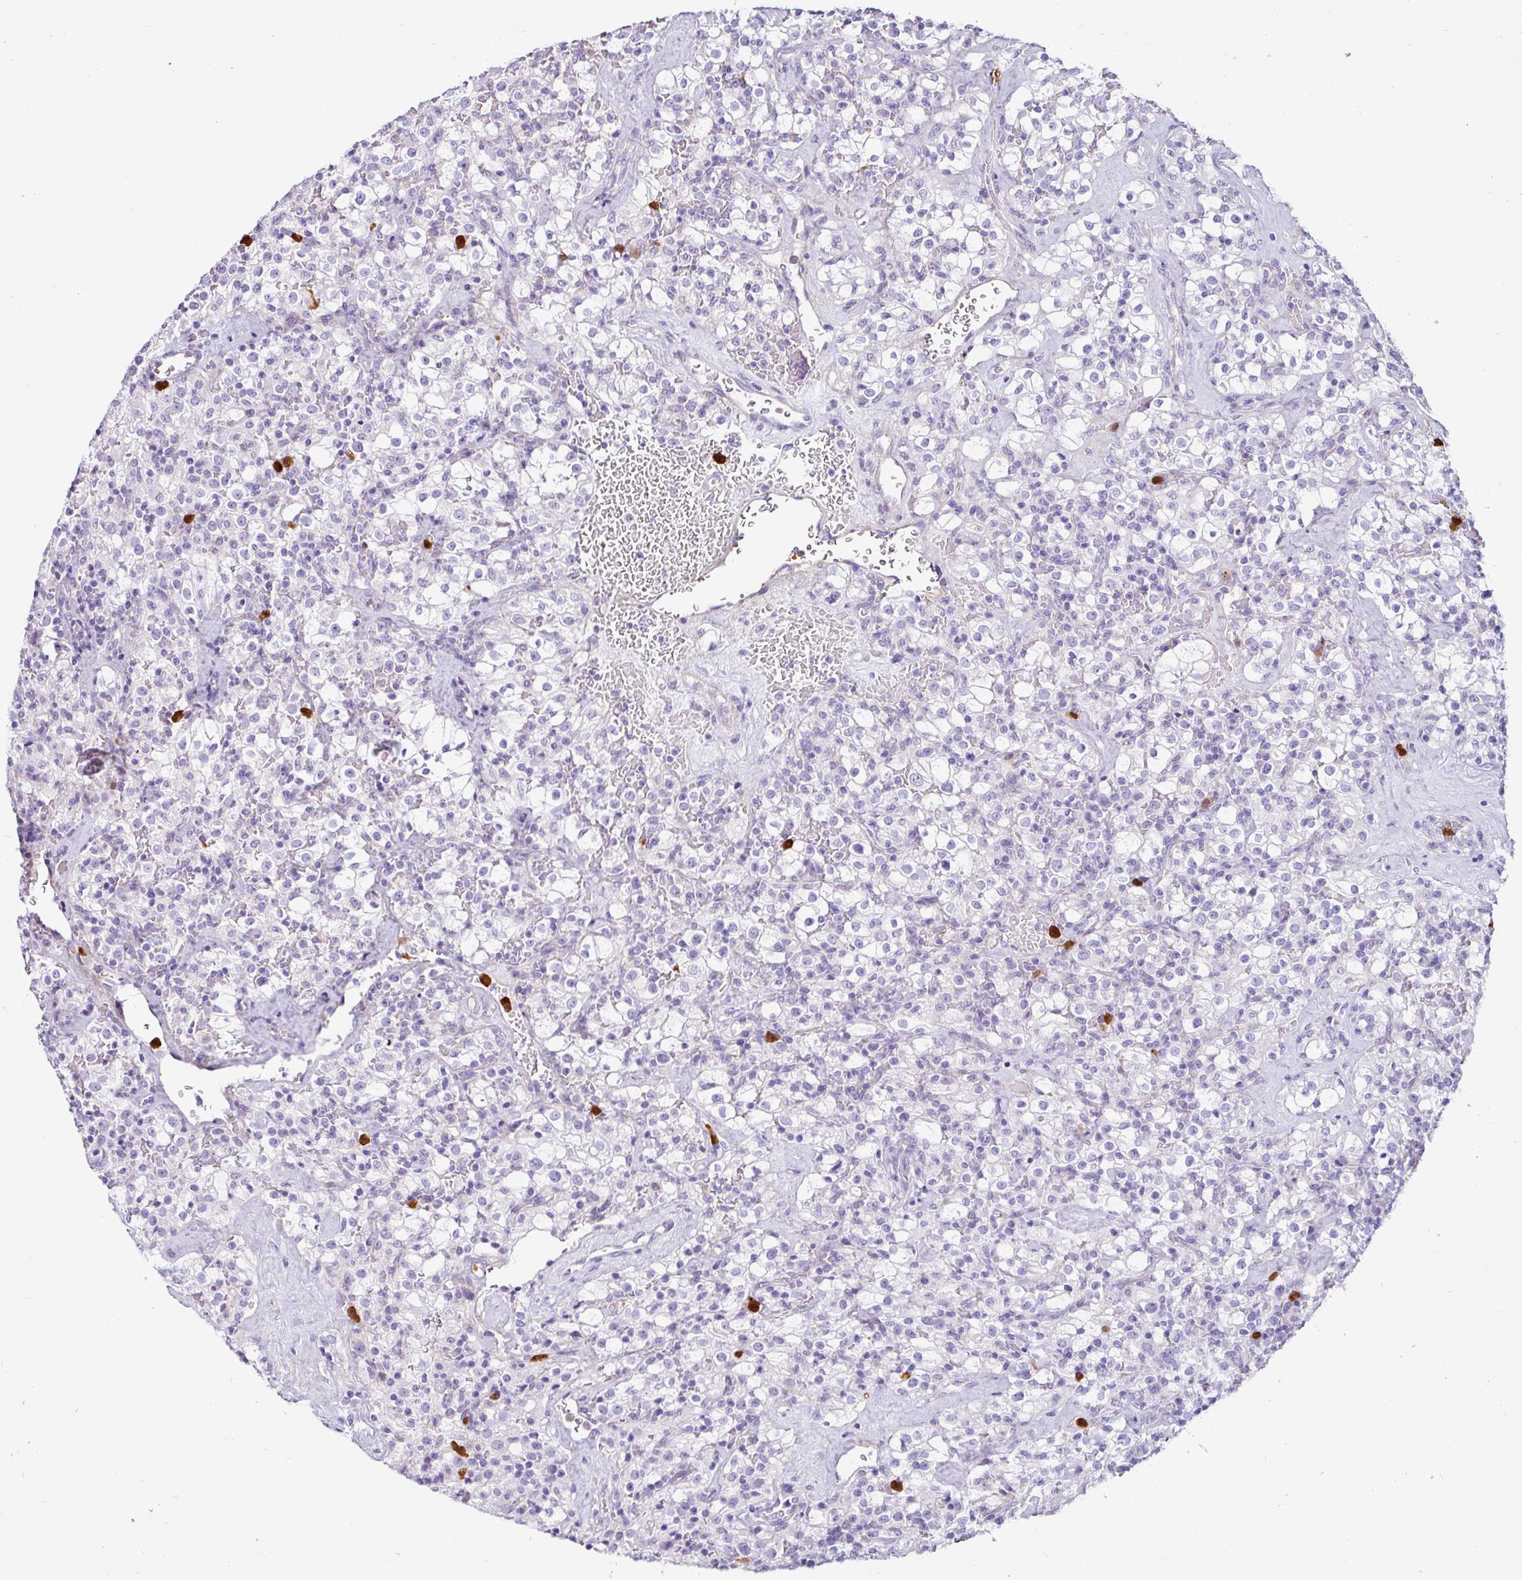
{"staining": {"intensity": "negative", "quantity": "none", "location": "none"}, "tissue": "renal cancer", "cell_type": "Tumor cells", "image_type": "cancer", "snomed": [{"axis": "morphology", "description": "Adenocarcinoma, NOS"}, {"axis": "topography", "description": "Kidney"}], "caption": "The immunohistochemistry (IHC) micrograph has no significant expression in tumor cells of renal cancer (adenocarcinoma) tissue.", "gene": "SH2D3C", "patient": {"sex": "female", "age": 74}}